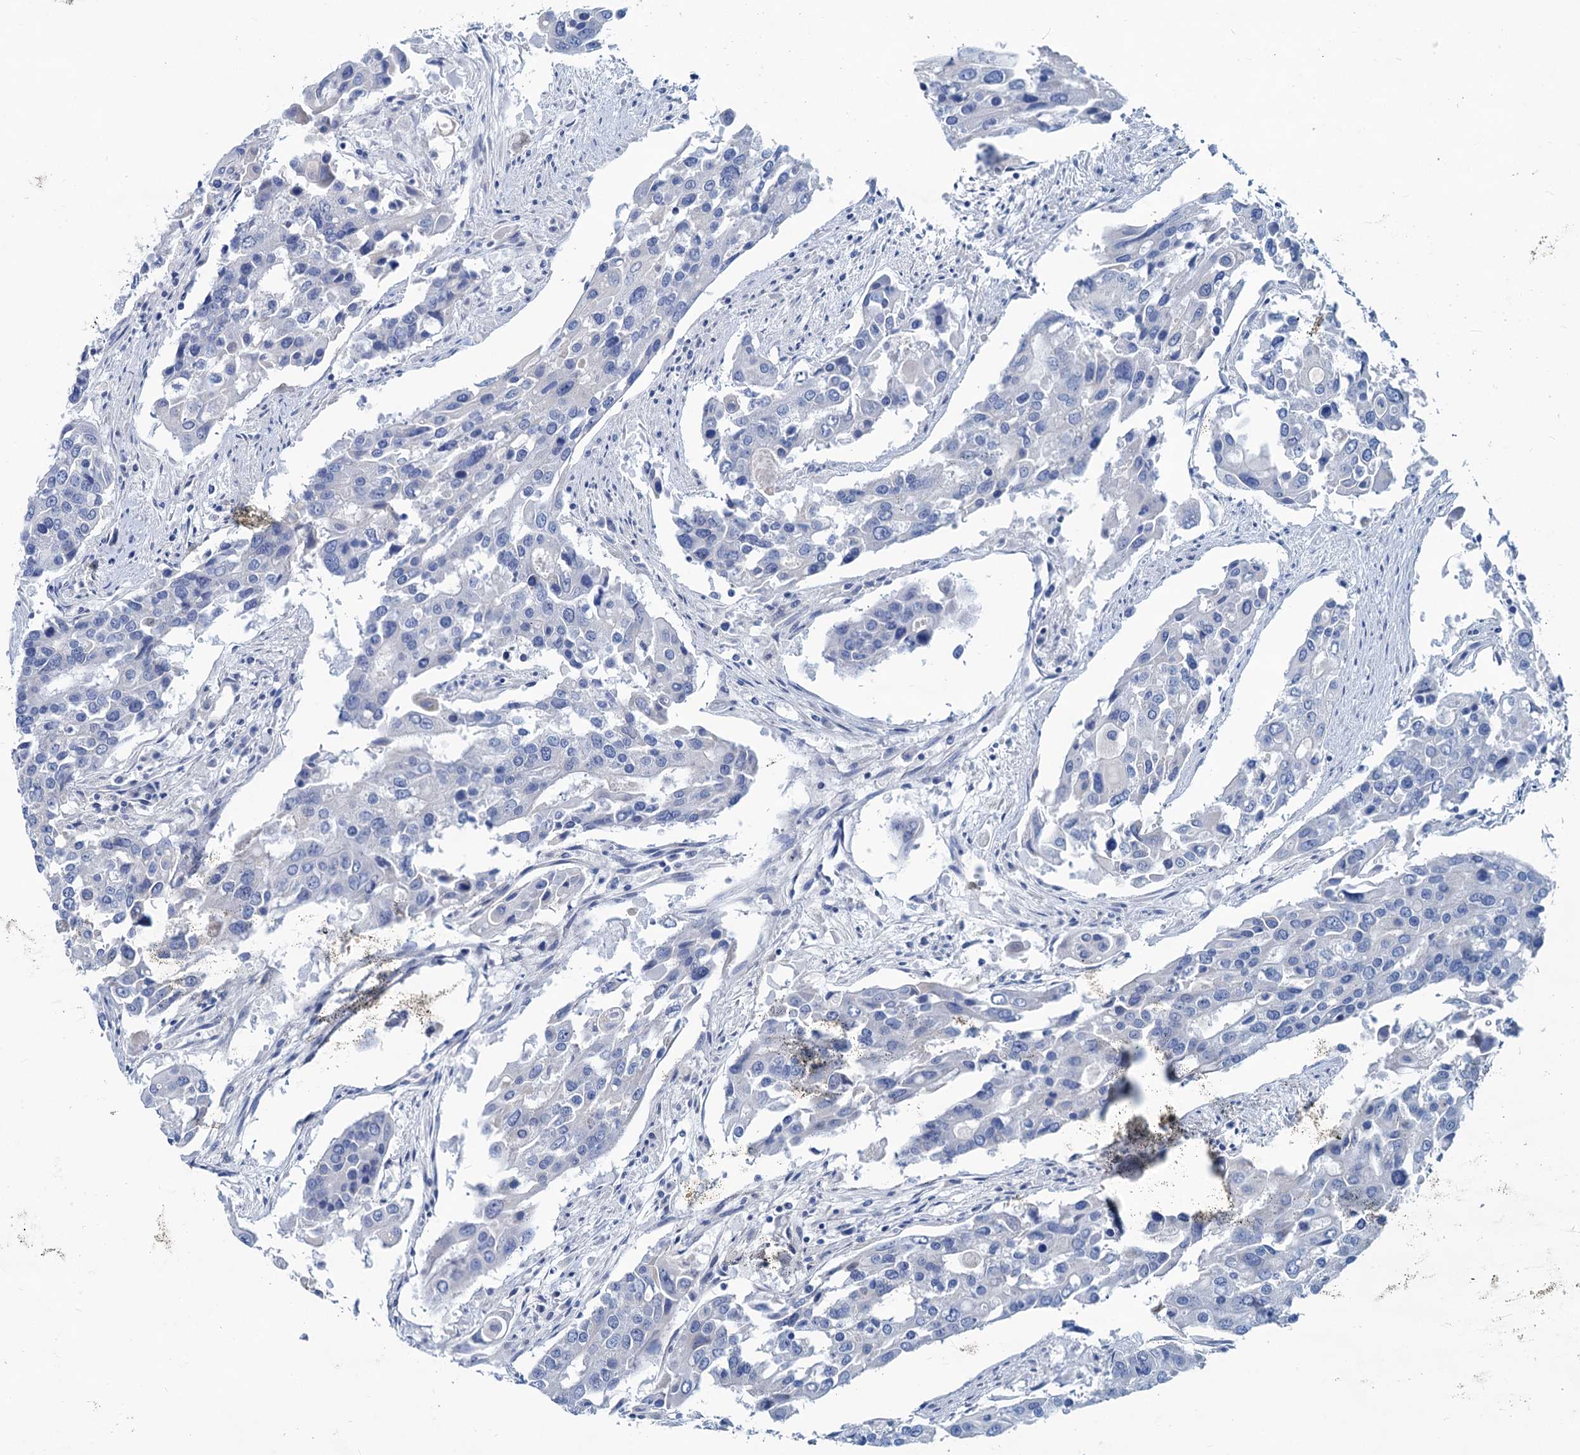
{"staining": {"intensity": "negative", "quantity": "none", "location": "none"}, "tissue": "colorectal cancer", "cell_type": "Tumor cells", "image_type": "cancer", "snomed": [{"axis": "morphology", "description": "Adenocarcinoma, NOS"}, {"axis": "topography", "description": "Colon"}], "caption": "This is a image of IHC staining of colorectal adenocarcinoma, which shows no staining in tumor cells.", "gene": "SLC1A3", "patient": {"sex": "male", "age": 77}}